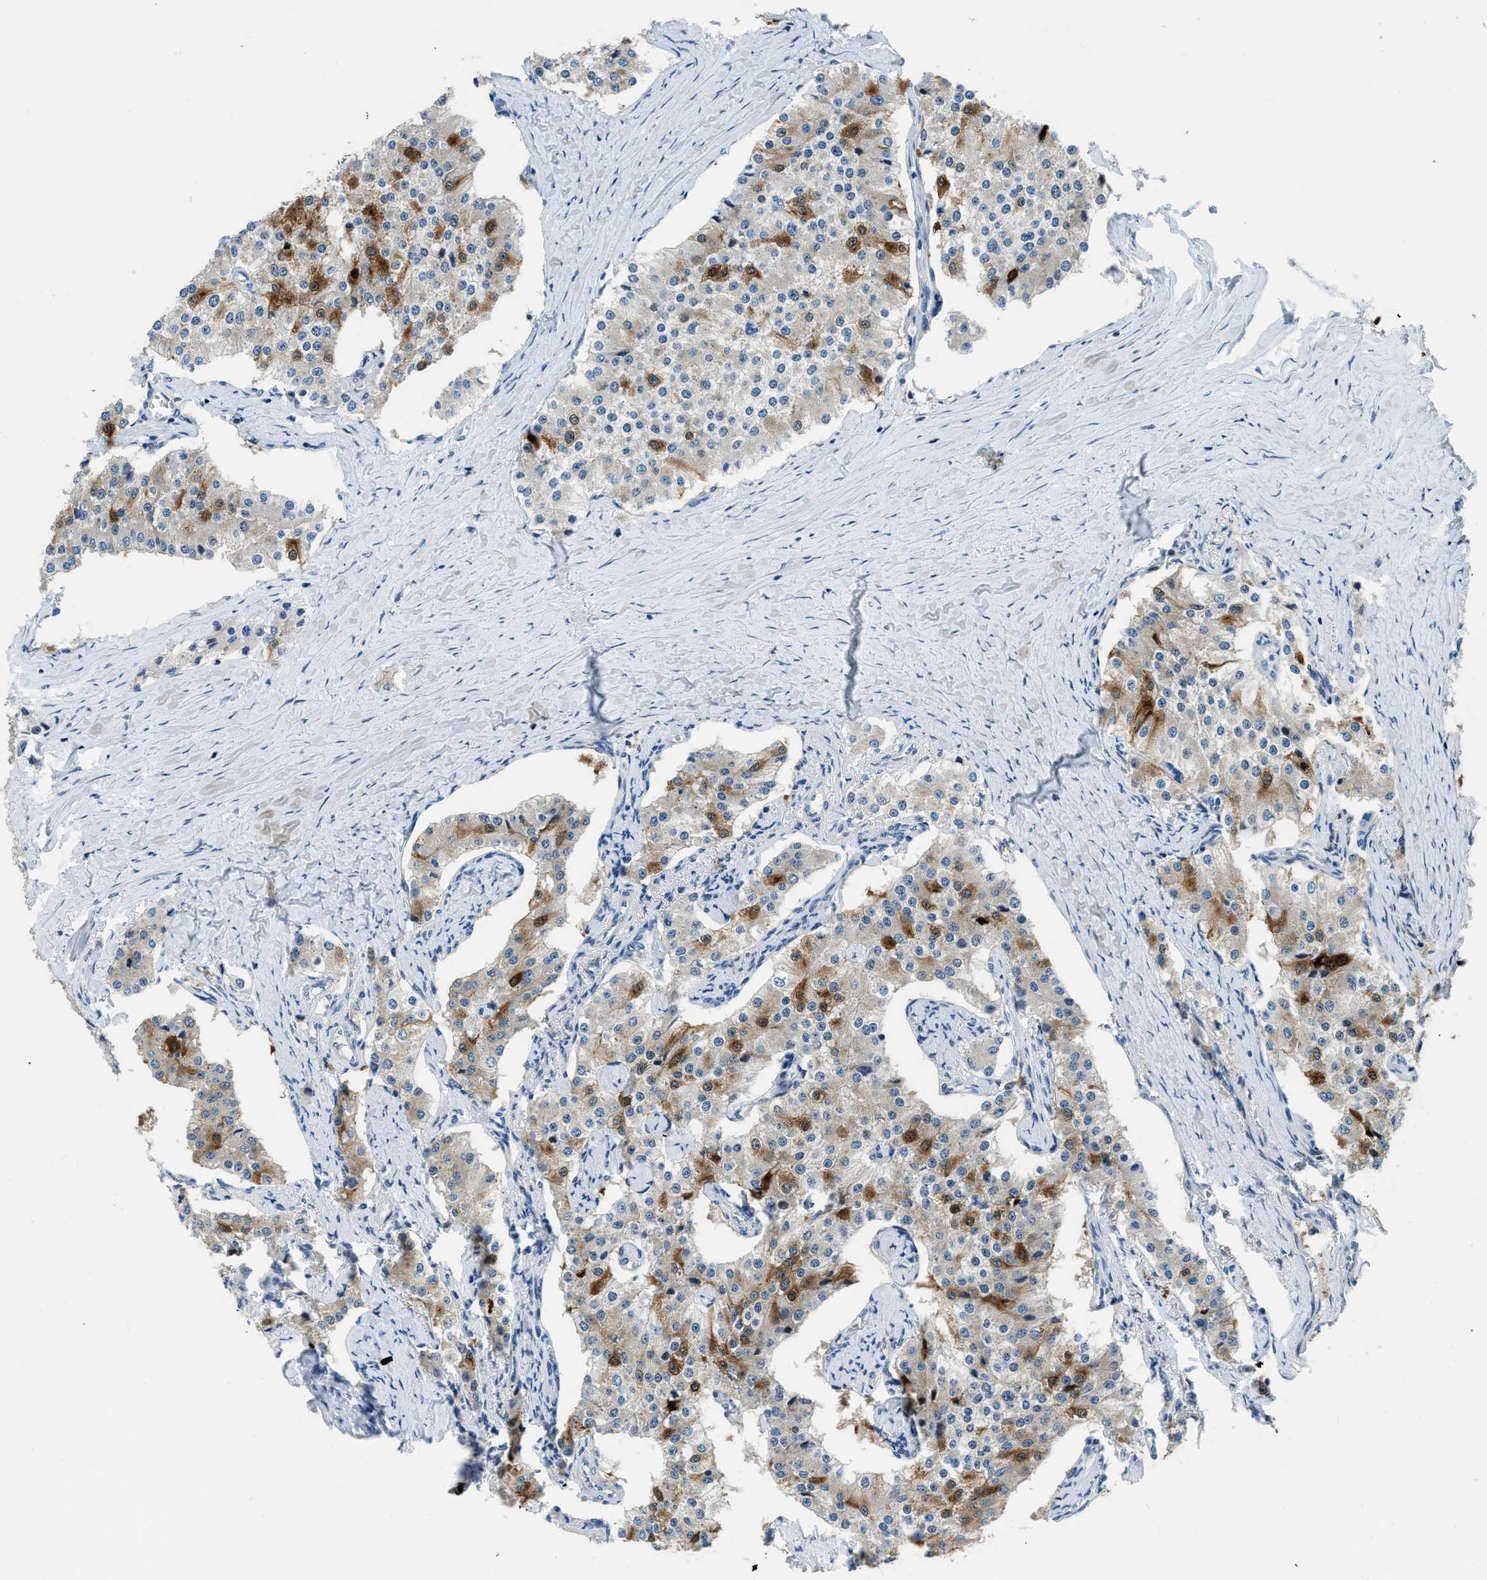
{"staining": {"intensity": "strong", "quantity": "<25%", "location": "cytoplasmic/membranous"}, "tissue": "carcinoid", "cell_type": "Tumor cells", "image_type": "cancer", "snomed": [{"axis": "morphology", "description": "Carcinoid, malignant, NOS"}, {"axis": "topography", "description": "Colon"}], "caption": "An image showing strong cytoplasmic/membranous staining in about <25% of tumor cells in carcinoid (malignant), as visualized by brown immunohistochemical staining.", "gene": "PFKP", "patient": {"sex": "female", "age": 52}}